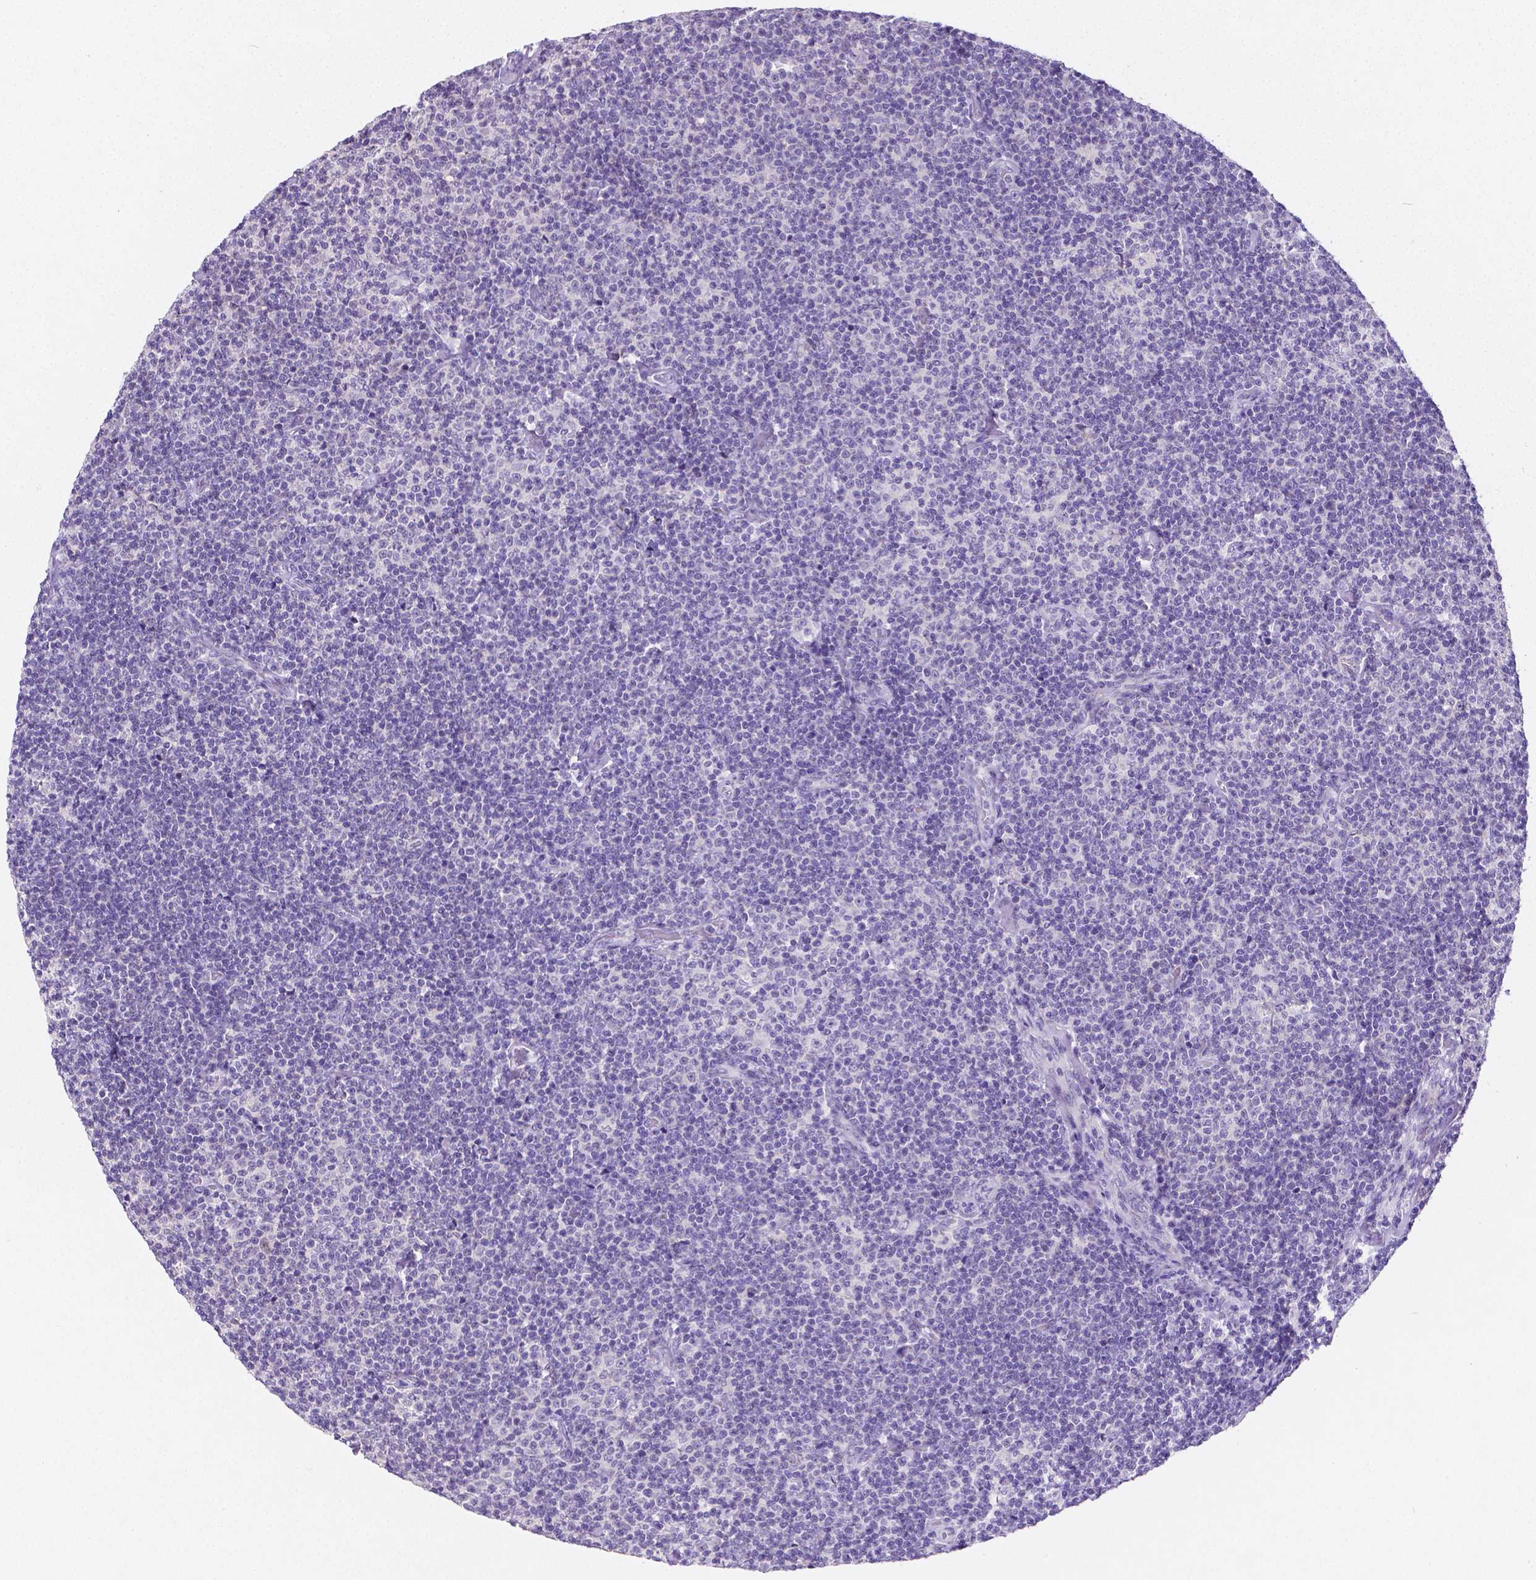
{"staining": {"intensity": "negative", "quantity": "none", "location": "none"}, "tissue": "lymphoma", "cell_type": "Tumor cells", "image_type": "cancer", "snomed": [{"axis": "morphology", "description": "Malignant lymphoma, non-Hodgkin's type, Low grade"}, {"axis": "topography", "description": "Lymph node"}], "caption": "A photomicrograph of human malignant lymphoma, non-Hodgkin's type (low-grade) is negative for staining in tumor cells. Brightfield microscopy of immunohistochemistry stained with DAB (brown) and hematoxylin (blue), captured at high magnification.", "gene": "SATB2", "patient": {"sex": "male", "age": 81}}